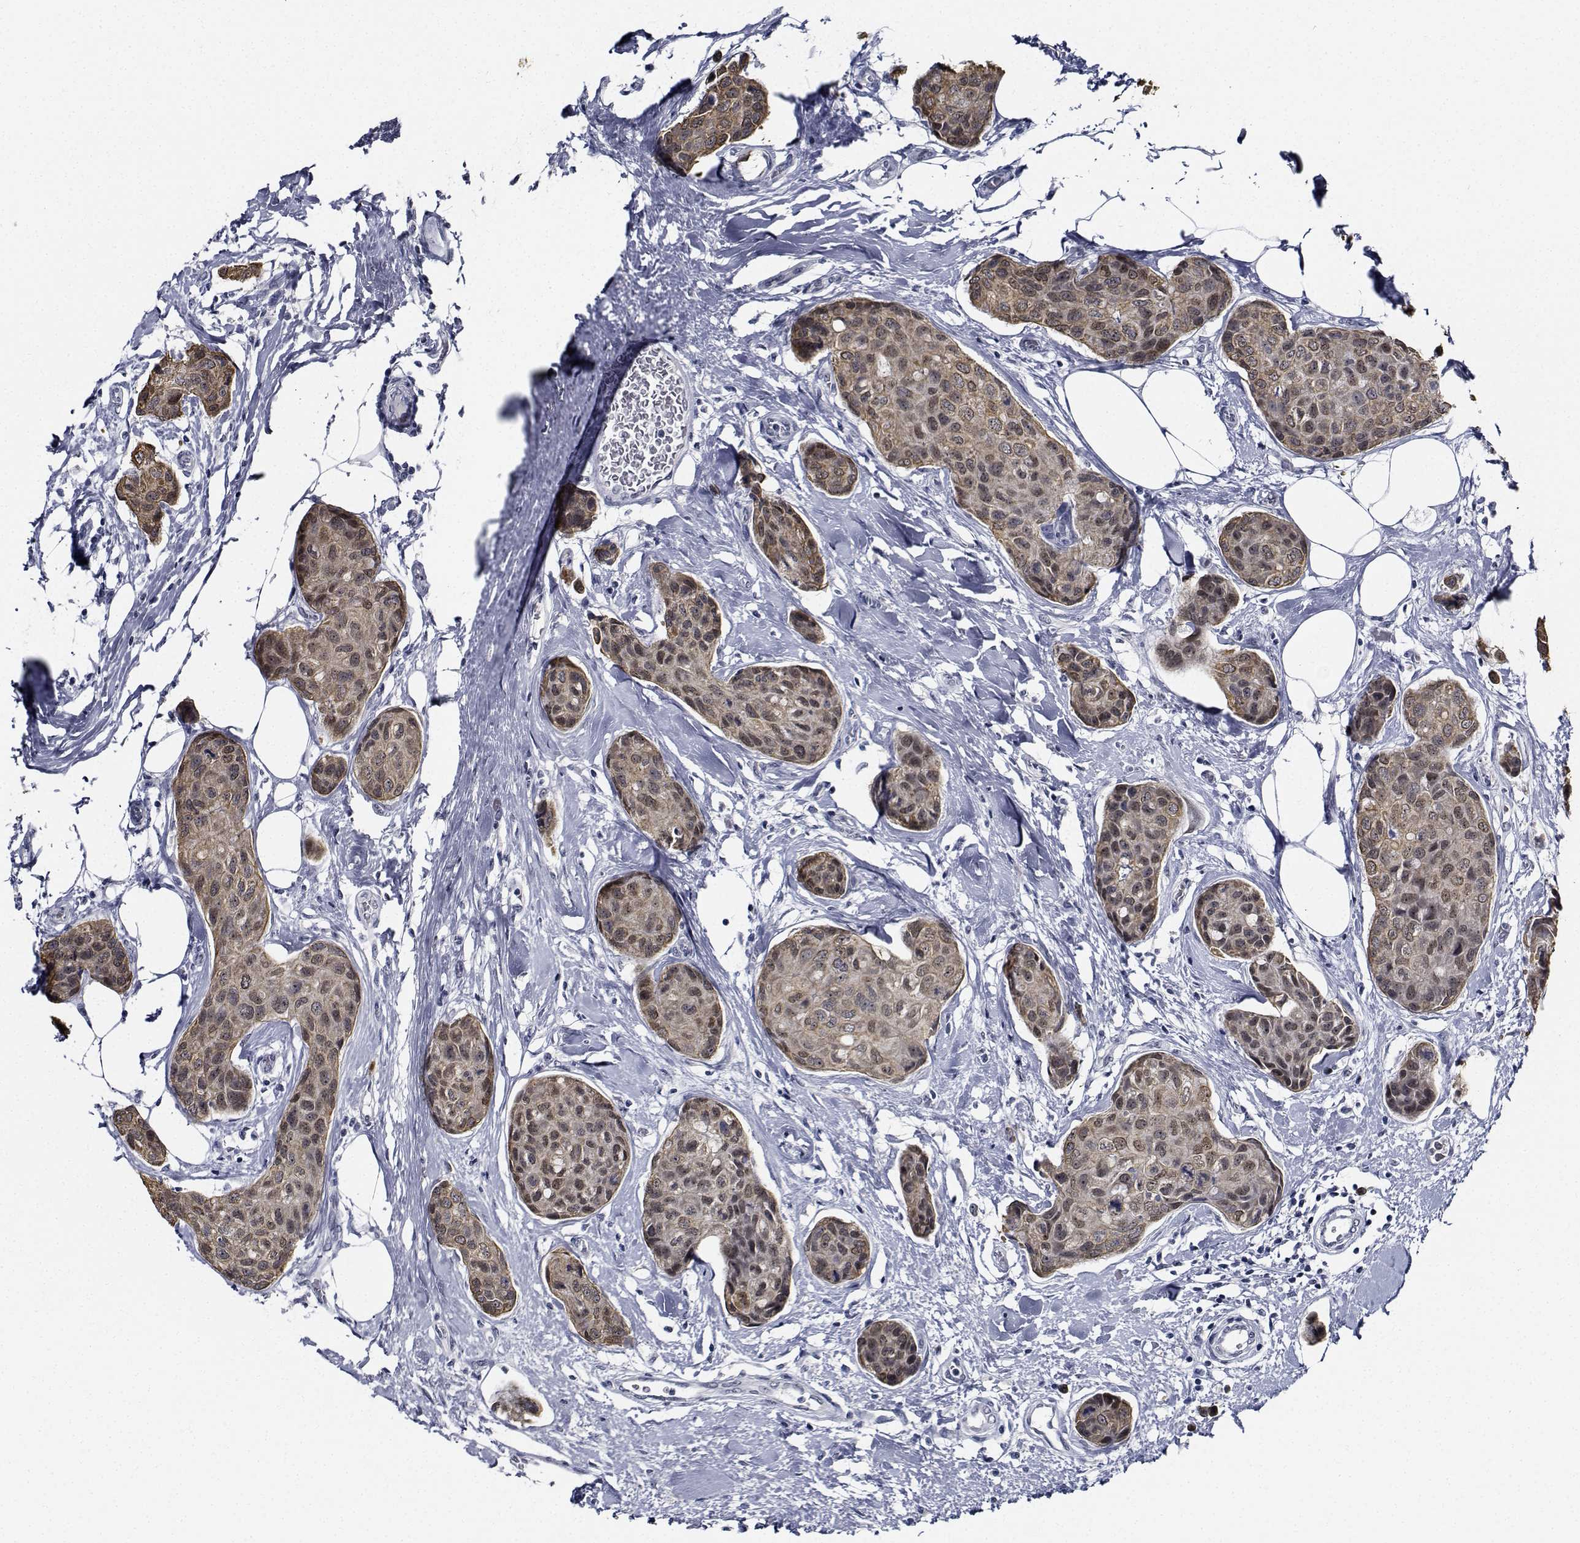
{"staining": {"intensity": "weak", "quantity": "25%-75%", "location": "nuclear"}, "tissue": "breast cancer", "cell_type": "Tumor cells", "image_type": "cancer", "snomed": [{"axis": "morphology", "description": "Duct carcinoma"}, {"axis": "topography", "description": "Breast"}], "caption": "Immunohistochemistry (IHC) of breast cancer exhibits low levels of weak nuclear staining in approximately 25%-75% of tumor cells. (IHC, brightfield microscopy, high magnification).", "gene": "NVL", "patient": {"sex": "female", "age": 80}}